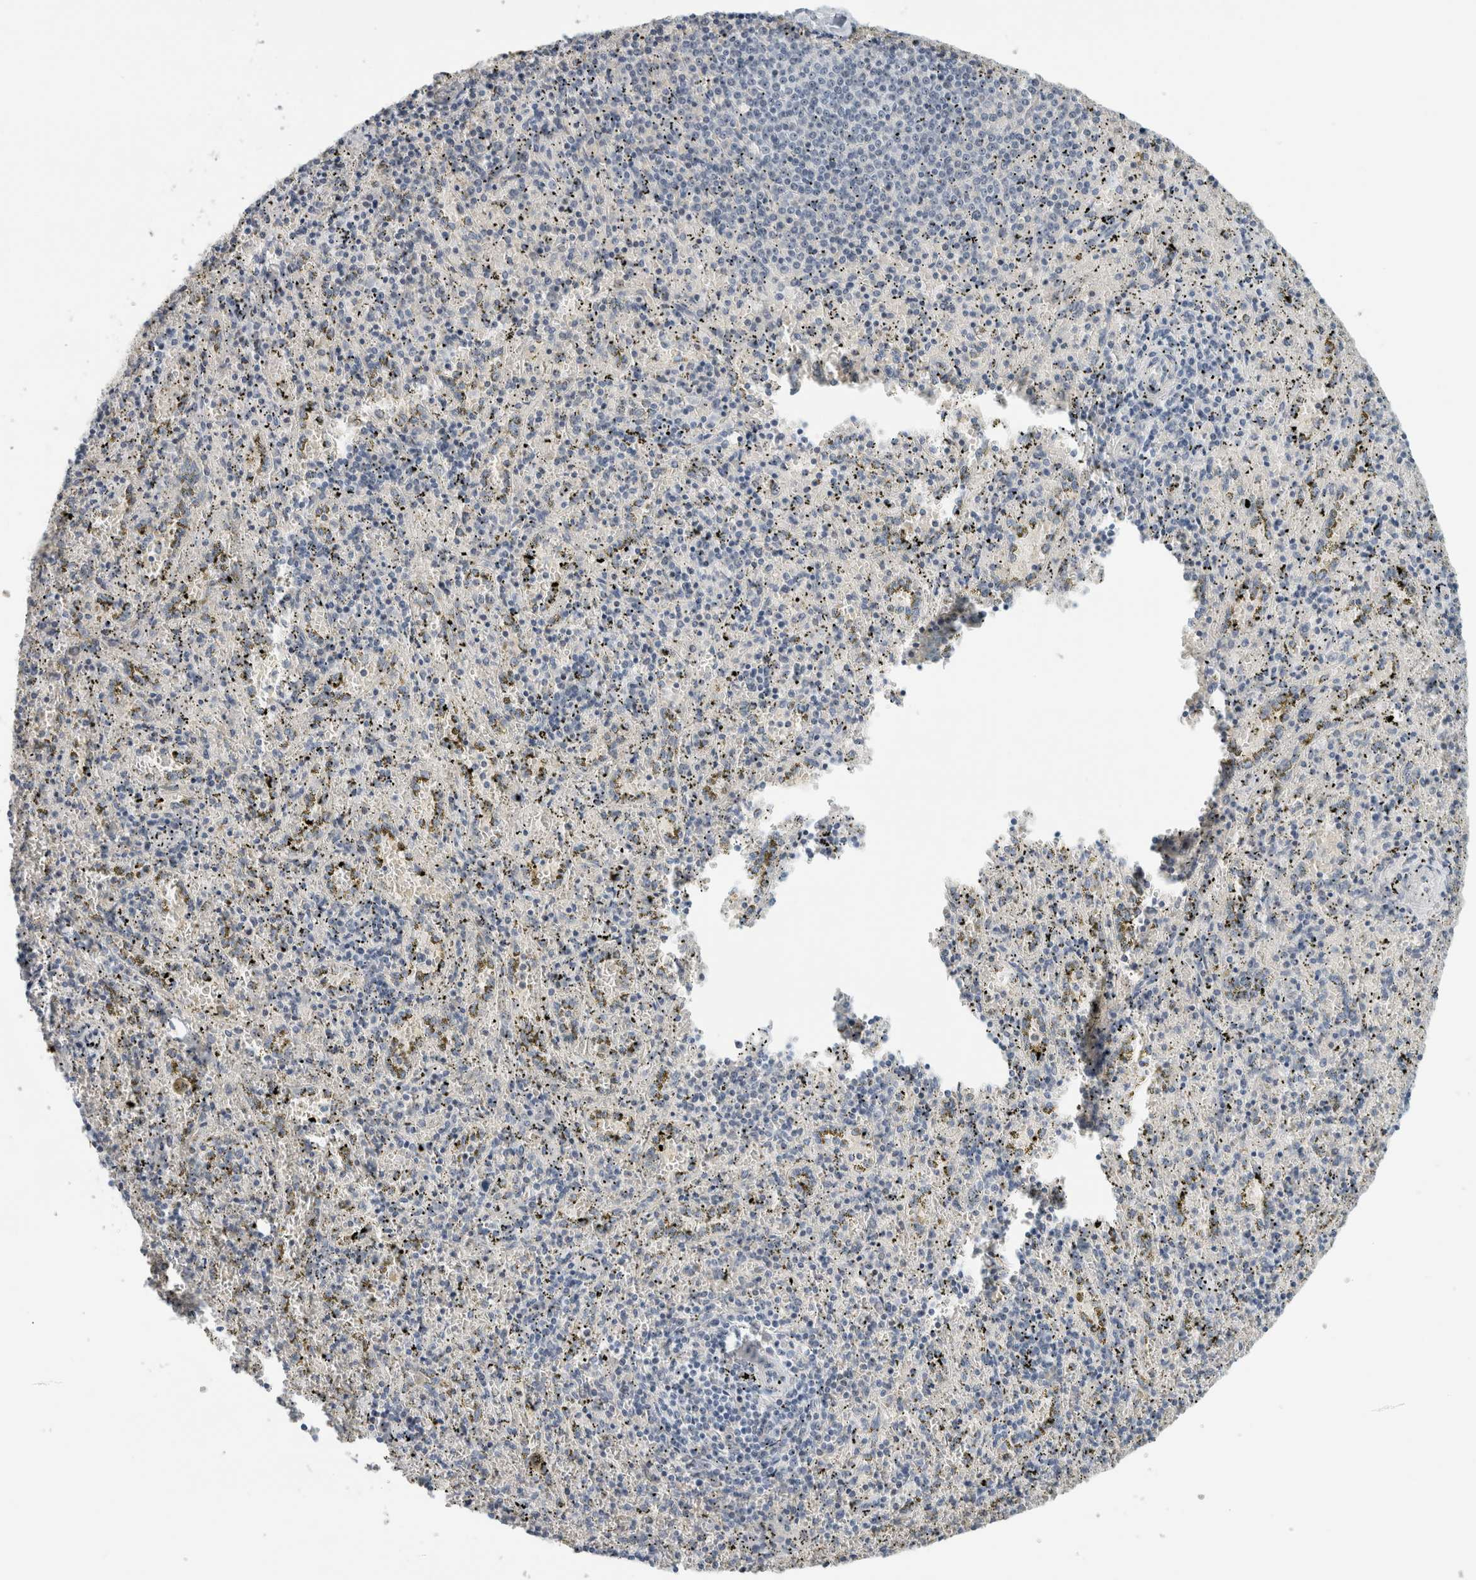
{"staining": {"intensity": "negative", "quantity": "none", "location": "none"}, "tissue": "spleen", "cell_type": "Cells in red pulp", "image_type": "normal", "snomed": [{"axis": "morphology", "description": "Normal tissue, NOS"}, {"axis": "topography", "description": "Spleen"}], "caption": "Spleen was stained to show a protein in brown. There is no significant staining in cells in red pulp. (DAB immunohistochemistry (IHC) with hematoxylin counter stain).", "gene": "FMR1NB", "patient": {"sex": "male", "age": 11}}